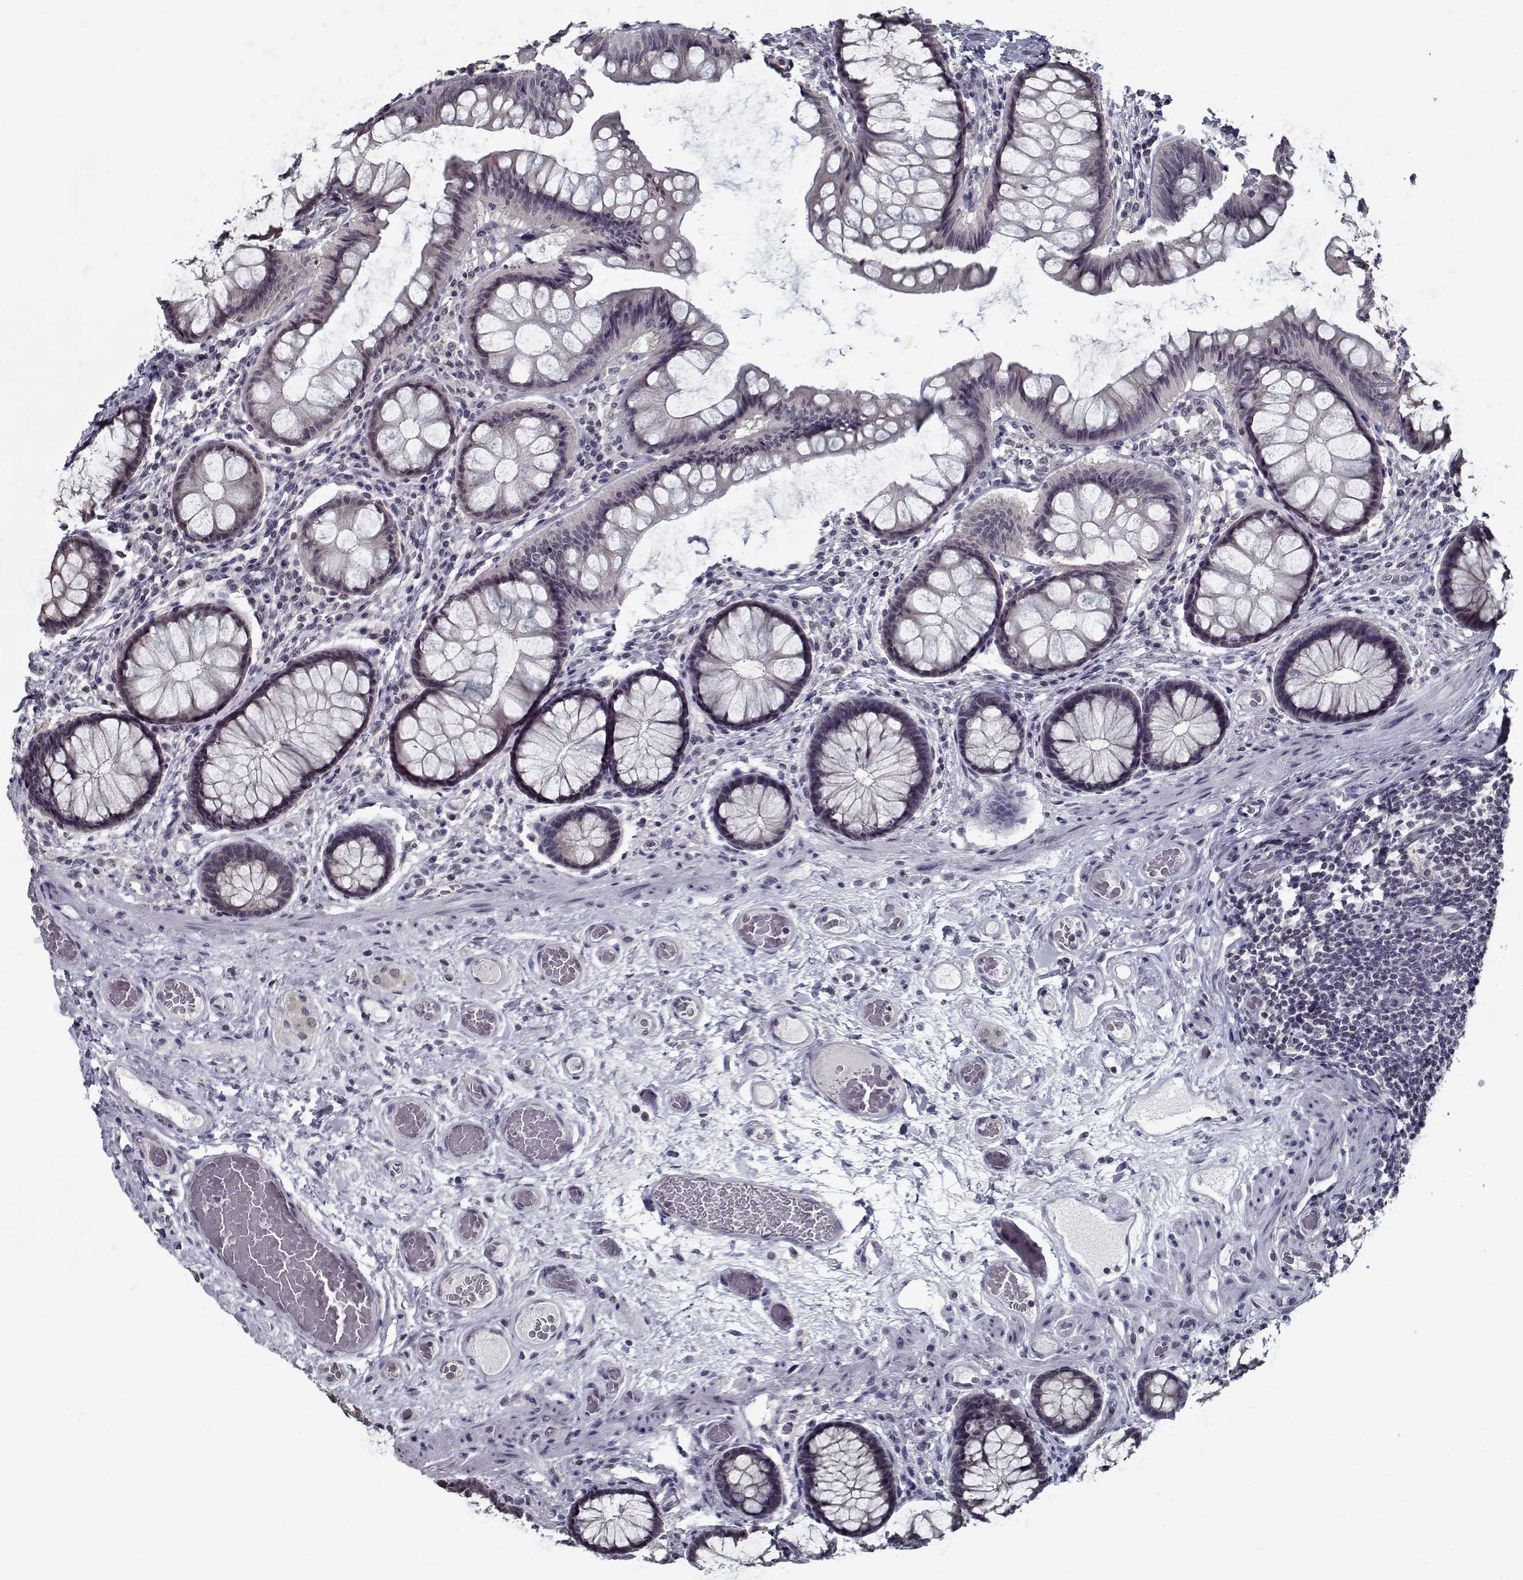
{"staining": {"intensity": "negative", "quantity": "none", "location": "none"}, "tissue": "colon", "cell_type": "Endothelial cells", "image_type": "normal", "snomed": [{"axis": "morphology", "description": "Normal tissue, NOS"}, {"axis": "topography", "description": "Colon"}], "caption": "Immunohistochemistry of unremarkable human colon demonstrates no expression in endothelial cells.", "gene": "TESPA1", "patient": {"sex": "female", "age": 65}}